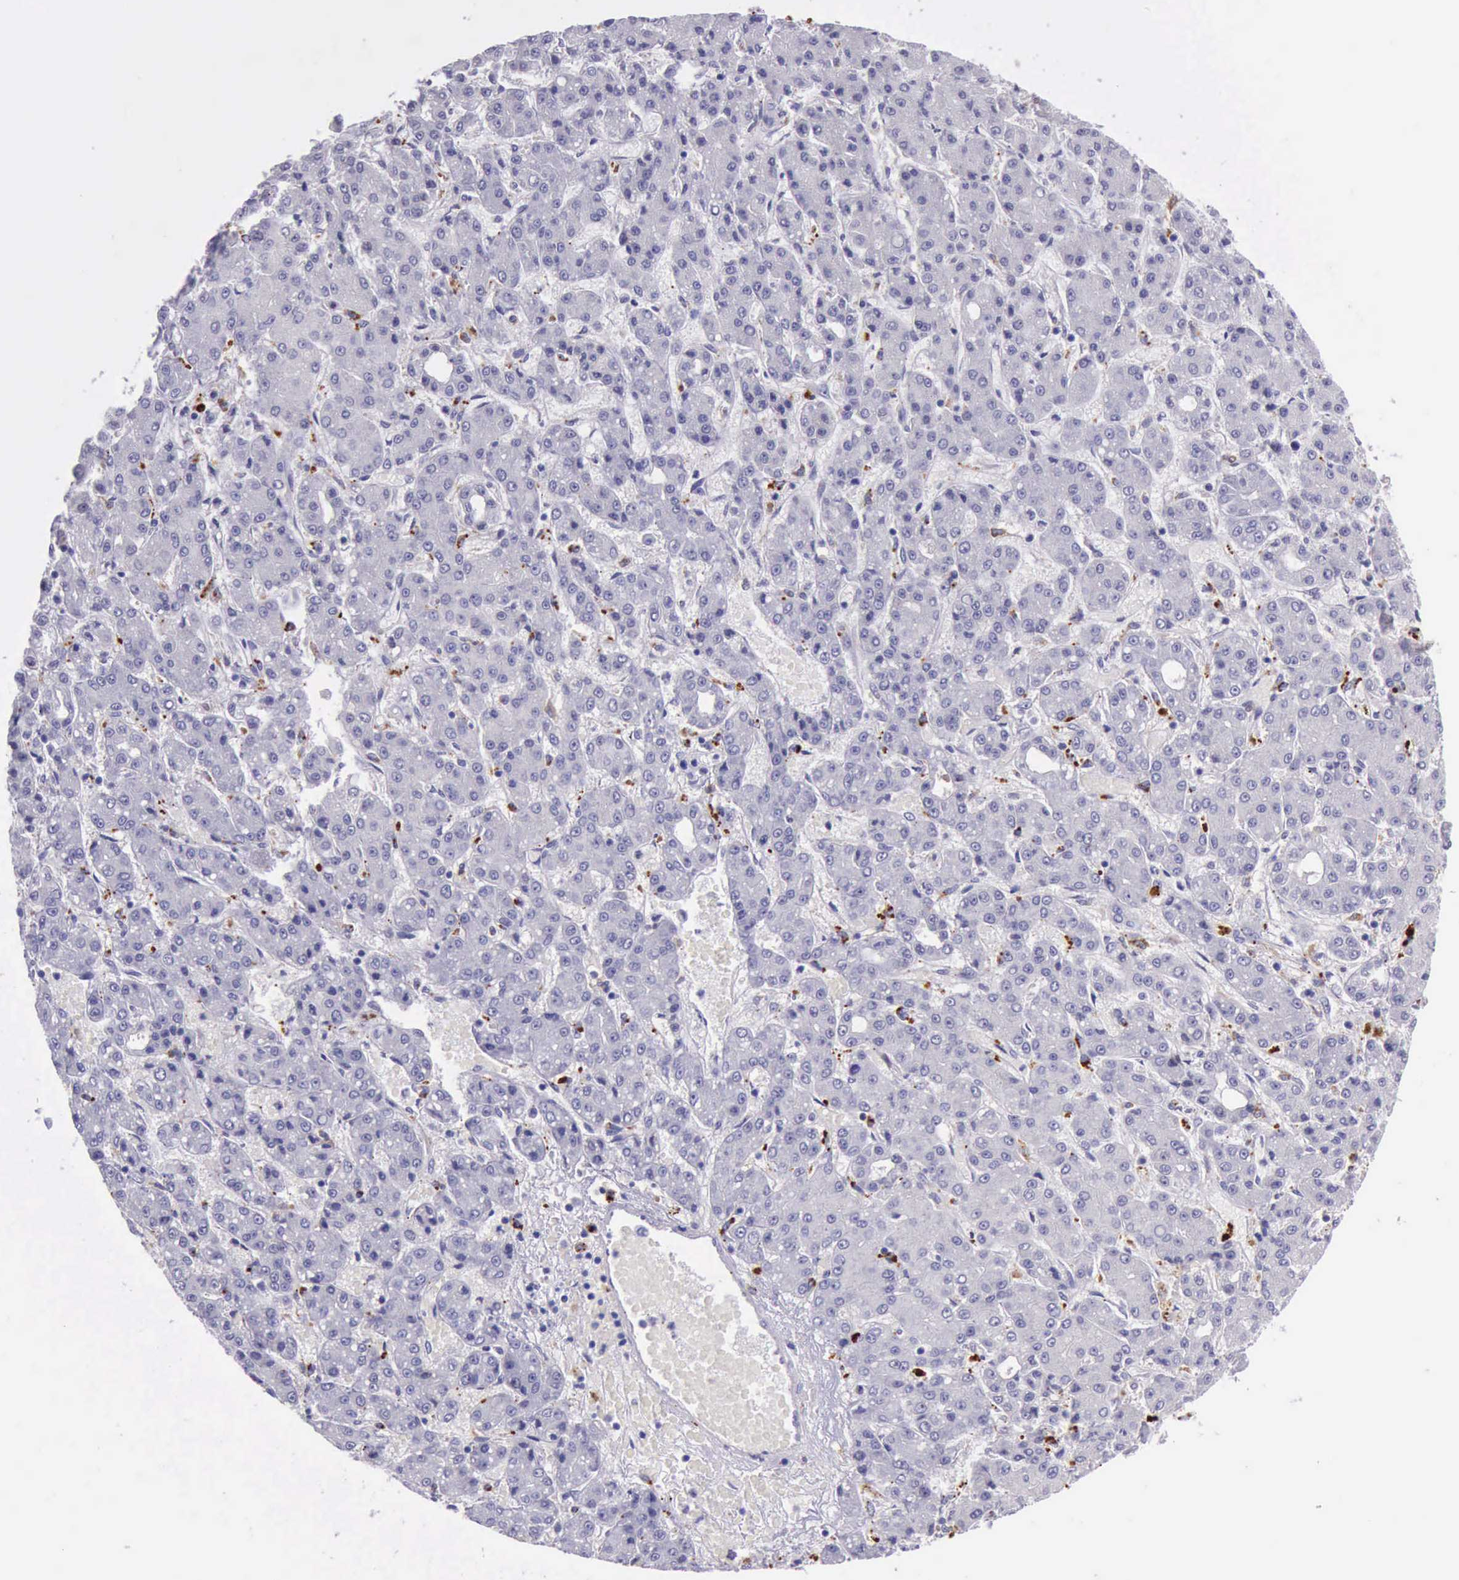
{"staining": {"intensity": "negative", "quantity": "none", "location": "none"}, "tissue": "liver cancer", "cell_type": "Tumor cells", "image_type": "cancer", "snomed": [{"axis": "morphology", "description": "Carcinoma, Hepatocellular, NOS"}, {"axis": "topography", "description": "Liver"}], "caption": "This histopathology image is of hepatocellular carcinoma (liver) stained with IHC to label a protein in brown with the nuclei are counter-stained blue. There is no positivity in tumor cells.", "gene": "GLA", "patient": {"sex": "male", "age": 69}}